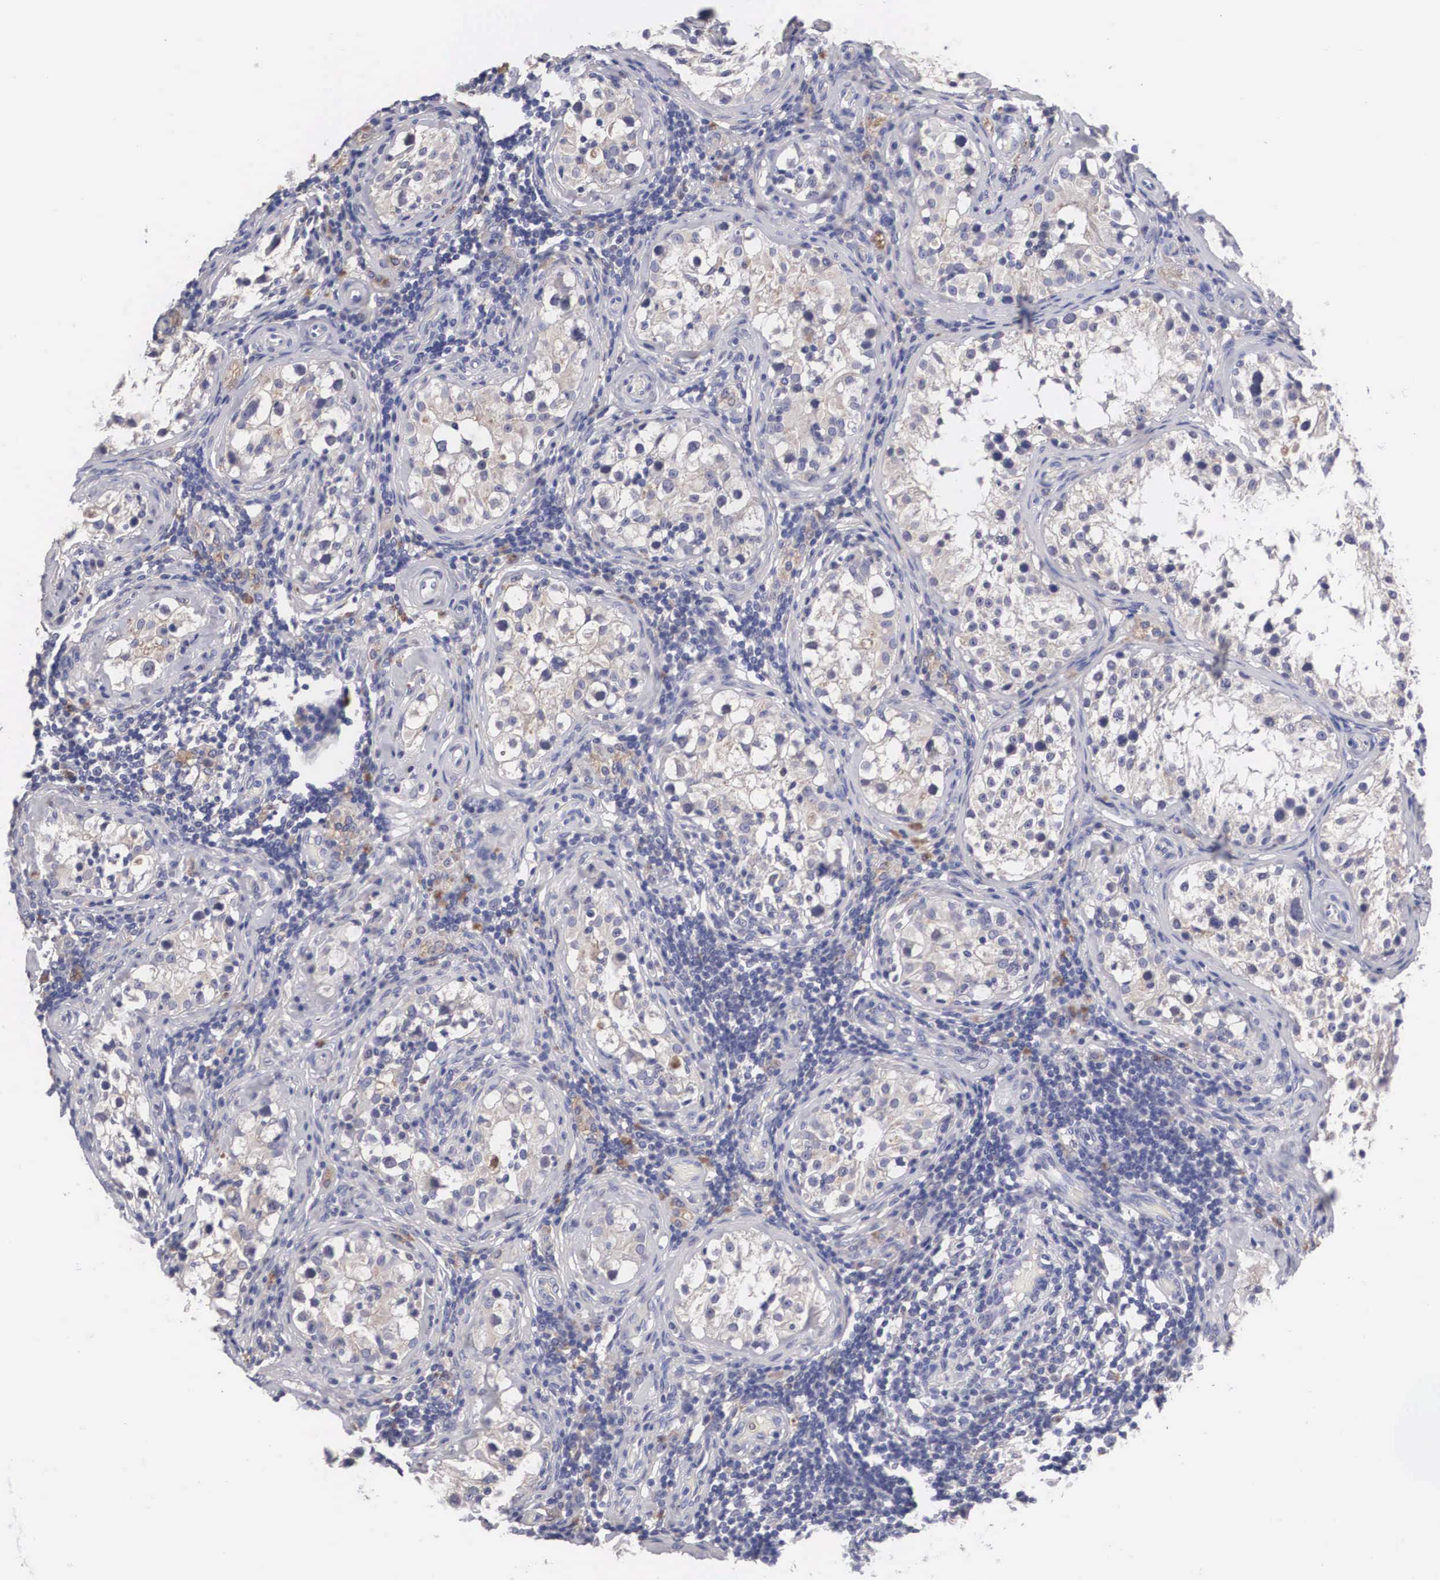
{"staining": {"intensity": "weak", "quantity": ">75%", "location": "cytoplasmic/membranous"}, "tissue": "testis", "cell_type": "Cells in seminiferous ducts", "image_type": "normal", "snomed": [{"axis": "morphology", "description": "Normal tissue, NOS"}, {"axis": "topography", "description": "Testis"}], "caption": "Weak cytoplasmic/membranous protein staining is appreciated in approximately >75% of cells in seminiferous ducts in testis. (IHC, brightfield microscopy, high magnification).", "gene": "ABHD4", "patient": {"sex": "male", "age": 24}}